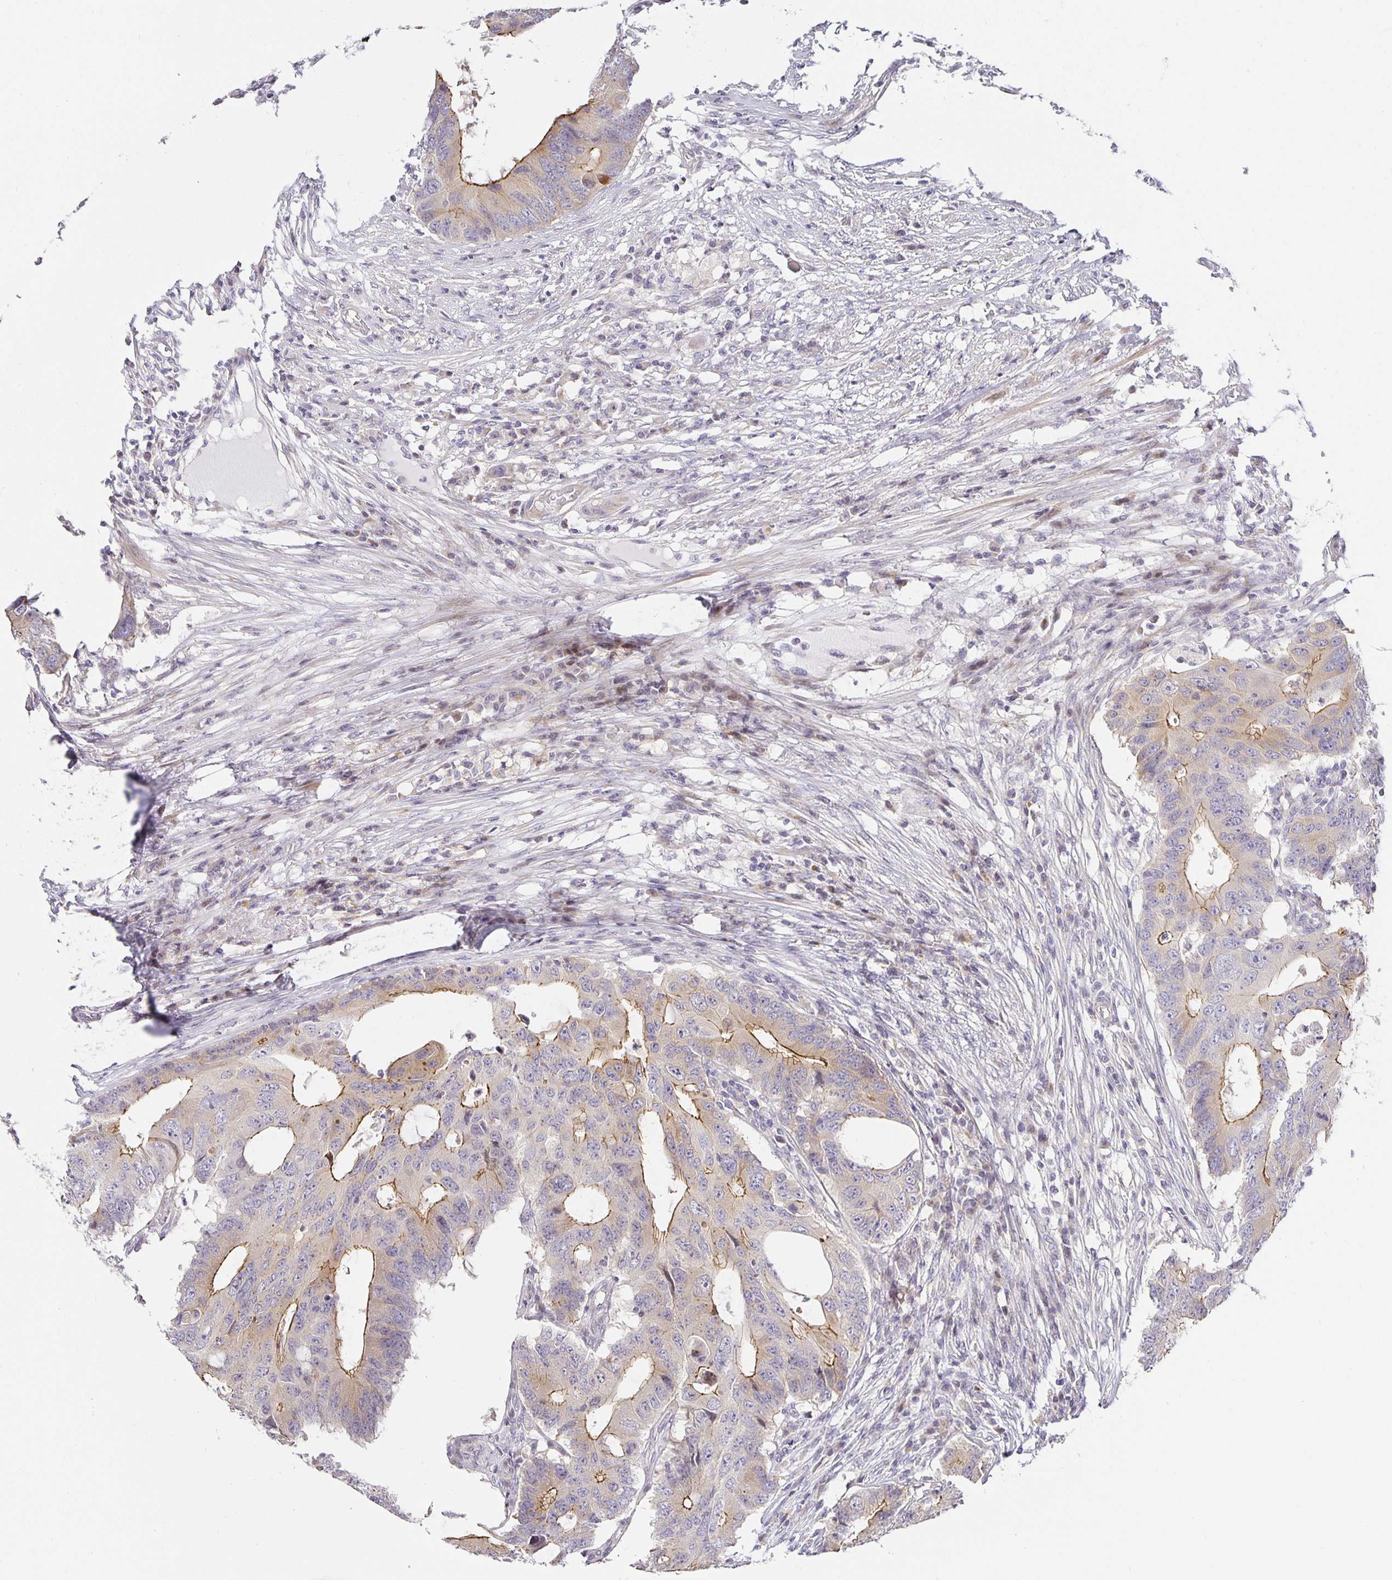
{"staining": {"intensity": "moderate", "quantity": "25%-75%", "location": "cytoplasmic/membranous"}, "tissue": "colorectal cancer", "cell_type": "Tumor cells", "image_type": "cancer", "snomed": [{"axis": "morphology", "description": "Adenocarcinoma, NOS"}, {"axis": "topography", "description": "Colon"}], "caption": "Adenocarcinoma (colorectal) tissue exhibits moderate cytoplasmic/membranous staining in about 25%-75% of tumor cells (Stains: DAB (3,3'-diaminobenzidine) in brown, nuclei in blue, Microscopy: brightfield microscopy at high magnification).", "gene": "TJP3", "patient": {"sex": "male", "age": 71}}